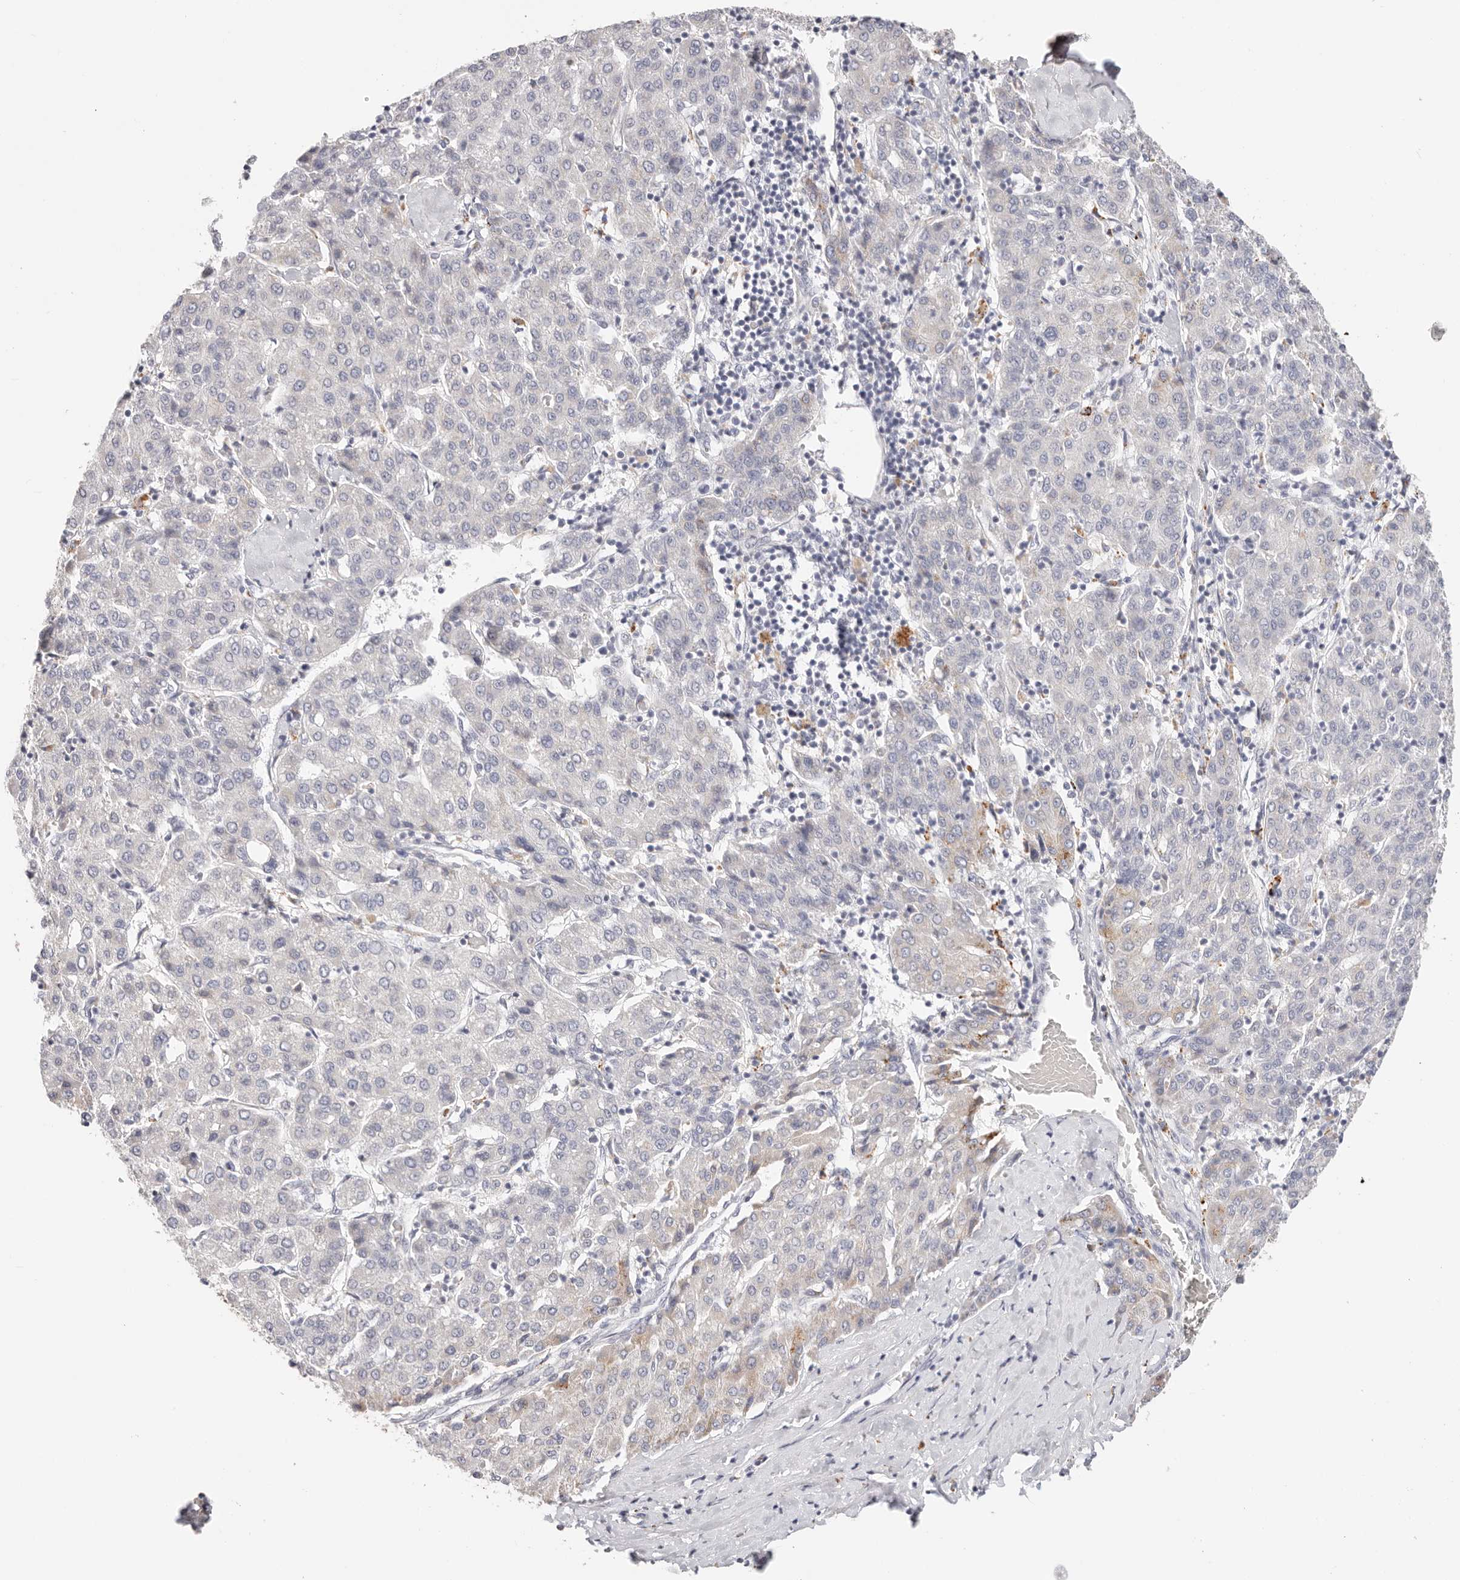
{"staining": {"intensity": "weak", "quantity": "<25%", "location": "cytoplasmic/membranous"}, "tissue": "liver cancer", "cell_type": "Tumor cells", "image_type": "cancer", "snomed": [{"axis": "morphology", "description": "Carcinoma, Hepatocellular, NOS"}, {"axis": "topography", "description": "Liver"}], "caption": "Tumor cells show no significant positivity in liver cancer (hepatocellular carcinoma).", "gene": "STKLD1", "patient": {"sex": "male", "age": 65}}